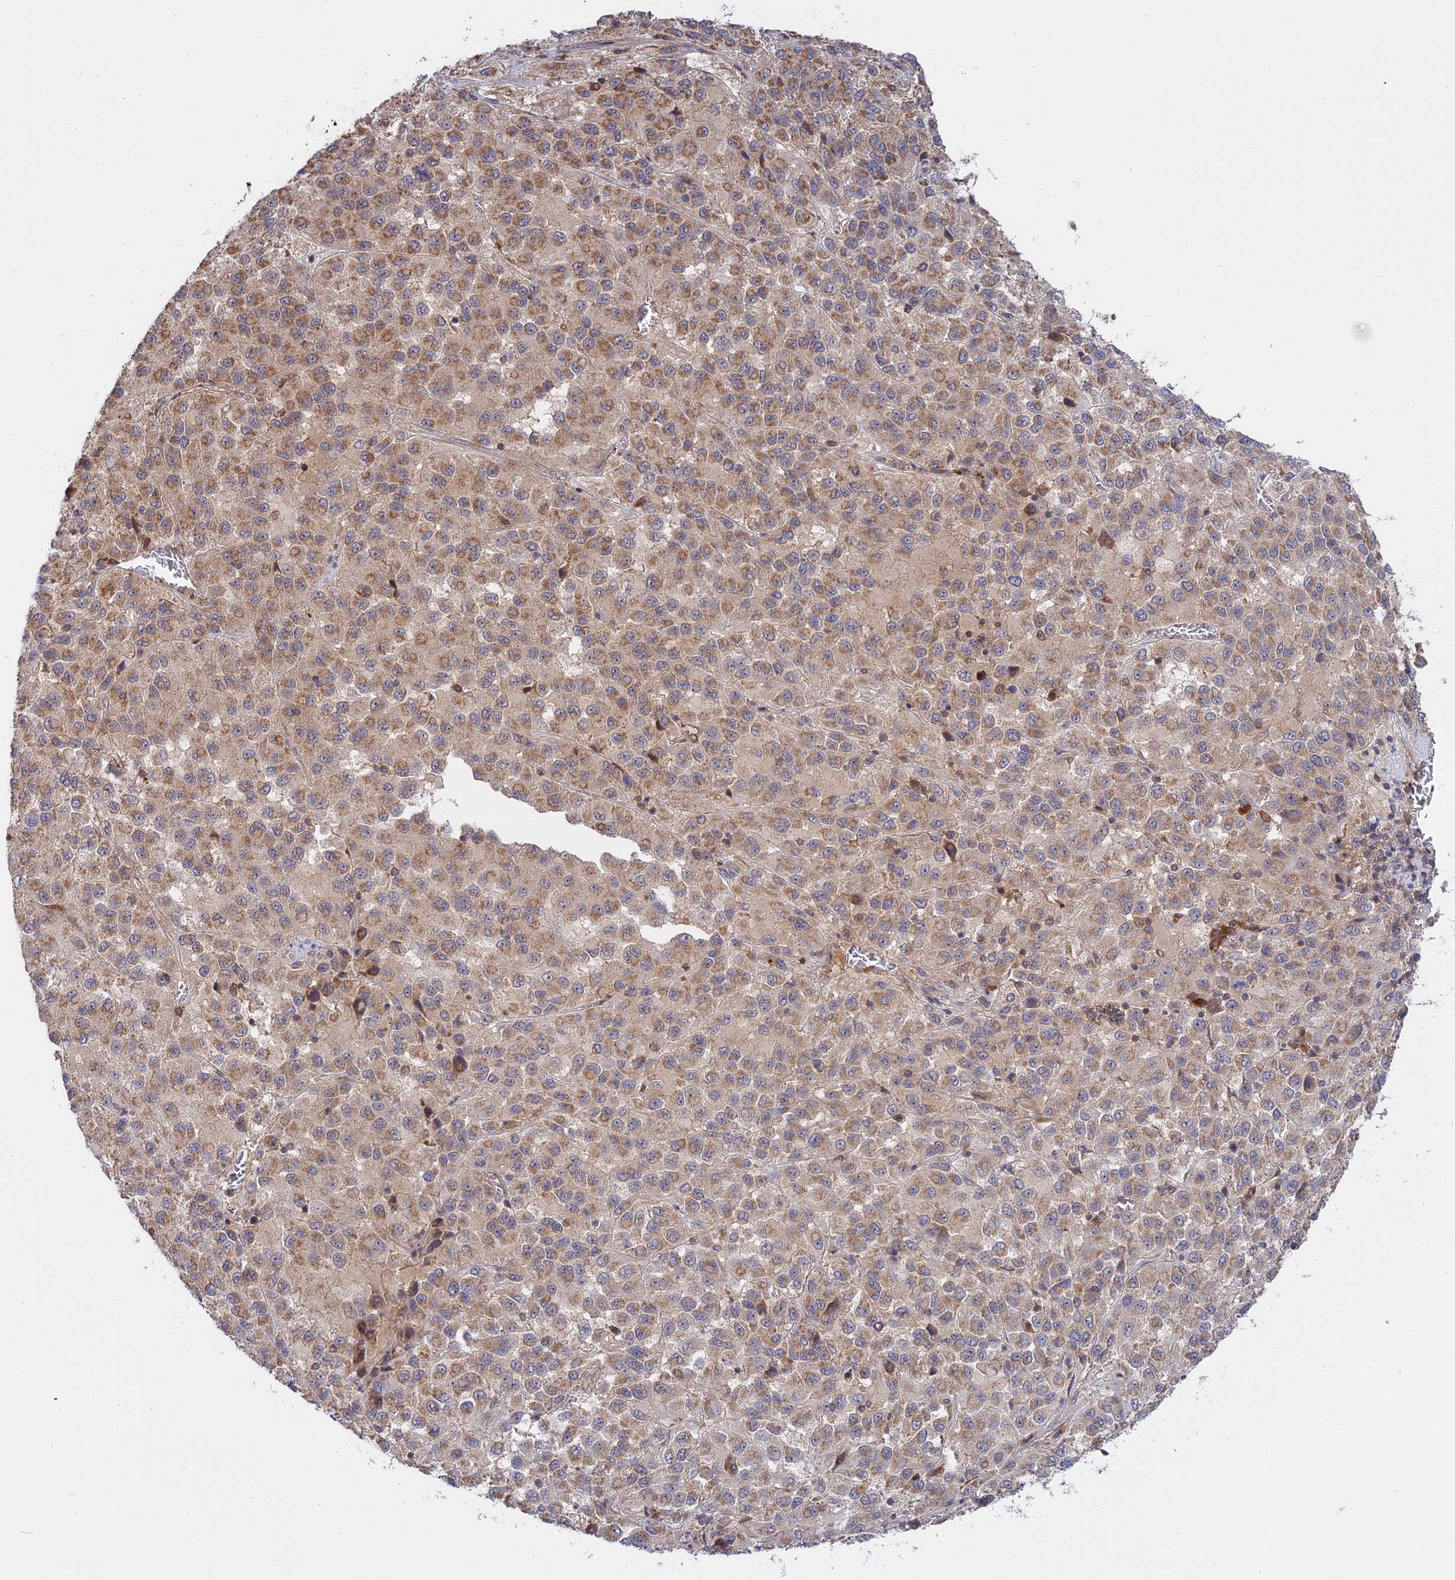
{"staining": {"intensity": "moderate", "quantity": ">75%", "location": "cytoplasmic/membranous"}, "tissue": "melanoma", "cell_type": "Tumor cells", "image_type": "cancer", "snomed": [{"axis": "morphology", "description": "Malignant melanoma, Metastatic site"}, {"axis": "topography", "description": "Lung"}], "caption": "The image demonstrates staining of malignant melanoma (metastatic site), revealing moderate cytoplasmic/membranous protein staining (brown color) within tumor cells.", "gene": "IL21R", "patient": {"sex": "male", "age": 64}}